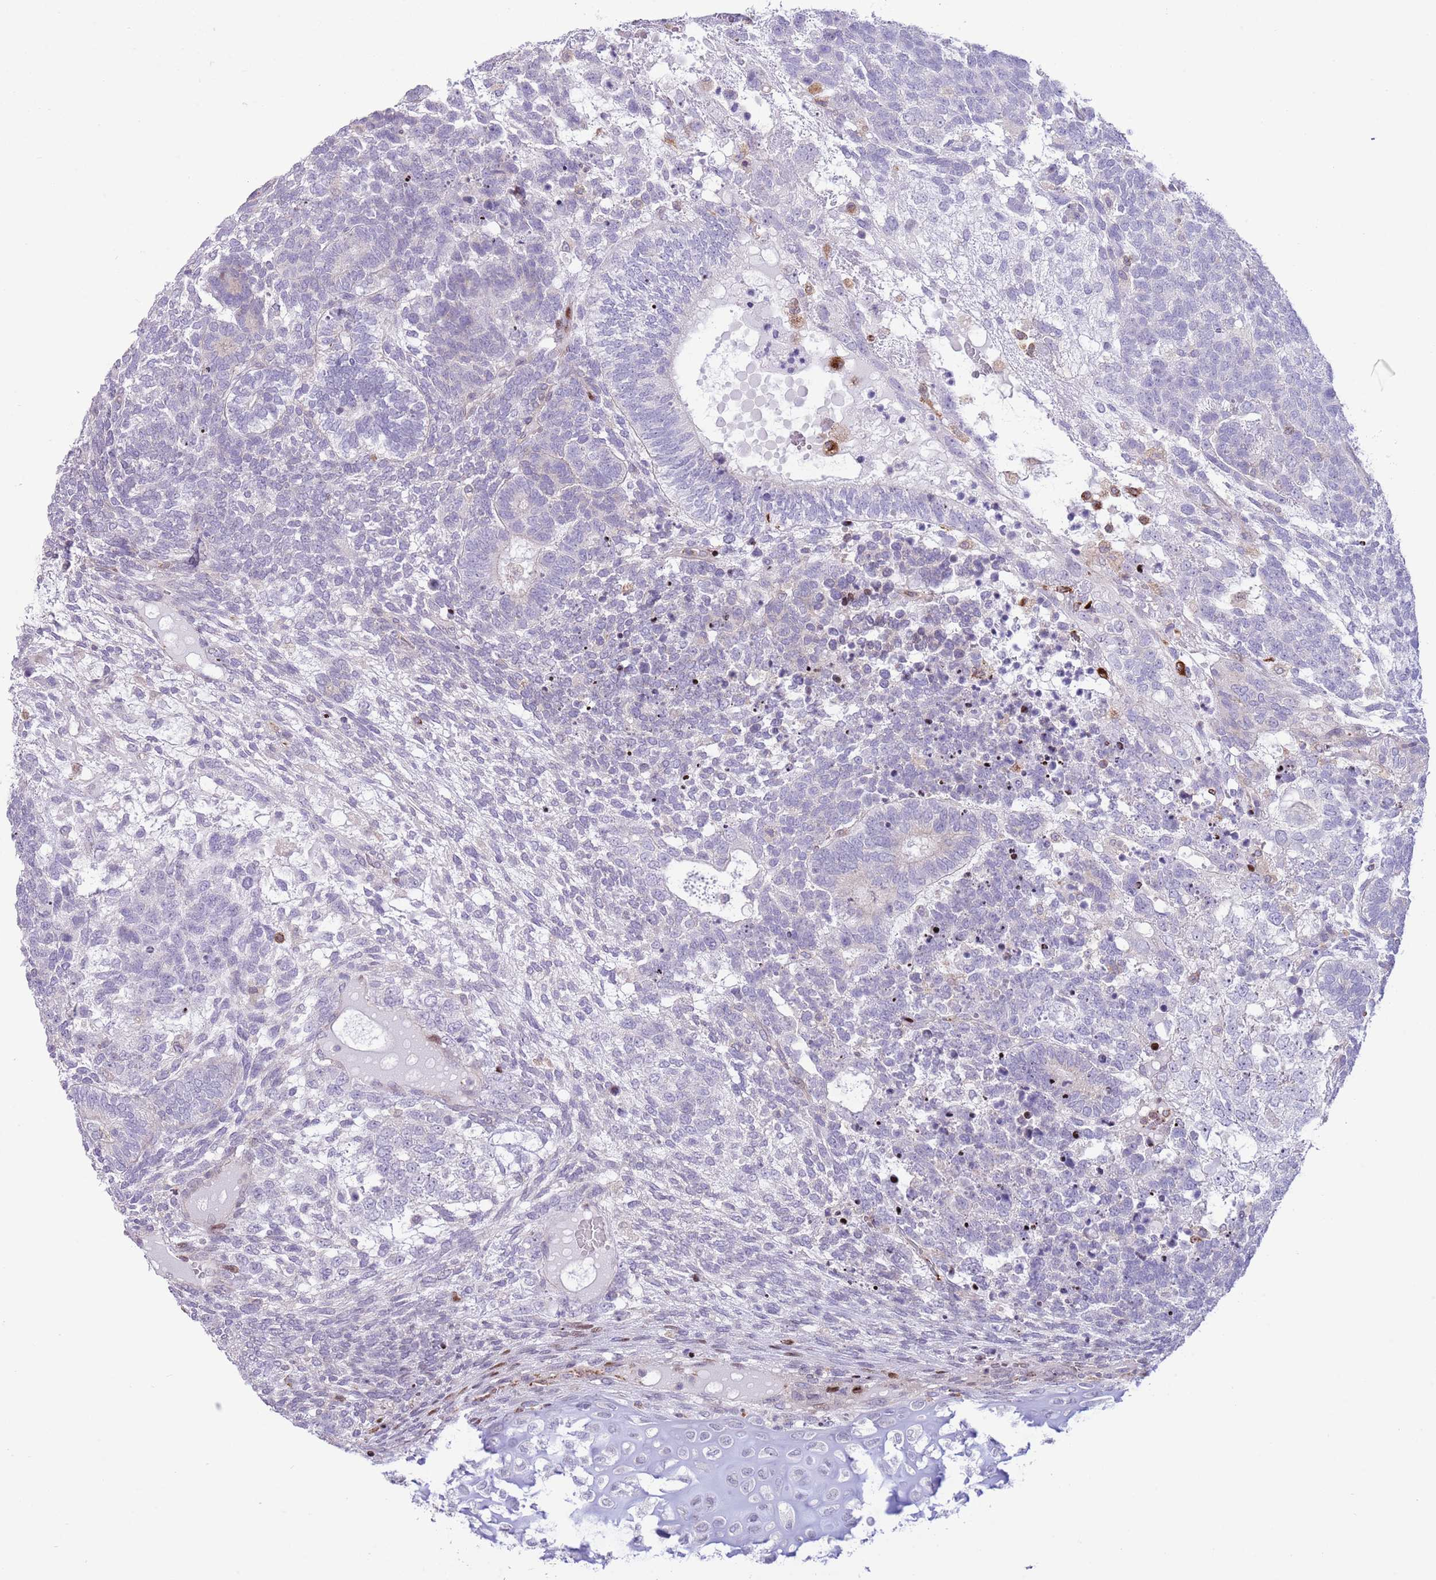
{"staining": {"intensity": "negative", "quantity": "none", "location": "none"}, "tissue": "testis cancer", "cell_type": "Tumor cells", "image_type": "cancer", "snomed": [{"axis": "morphology", "description": "Carcinoma, Embryonal, NOS"}, {"axis": "topography", "description": "Testis"}], "caption": "A photomicrograph of testis cancer stained for a protein displays no brown staining in tumor cells.", "gene": "ANO8", "patient": {"sex": "male", "age": 23}}